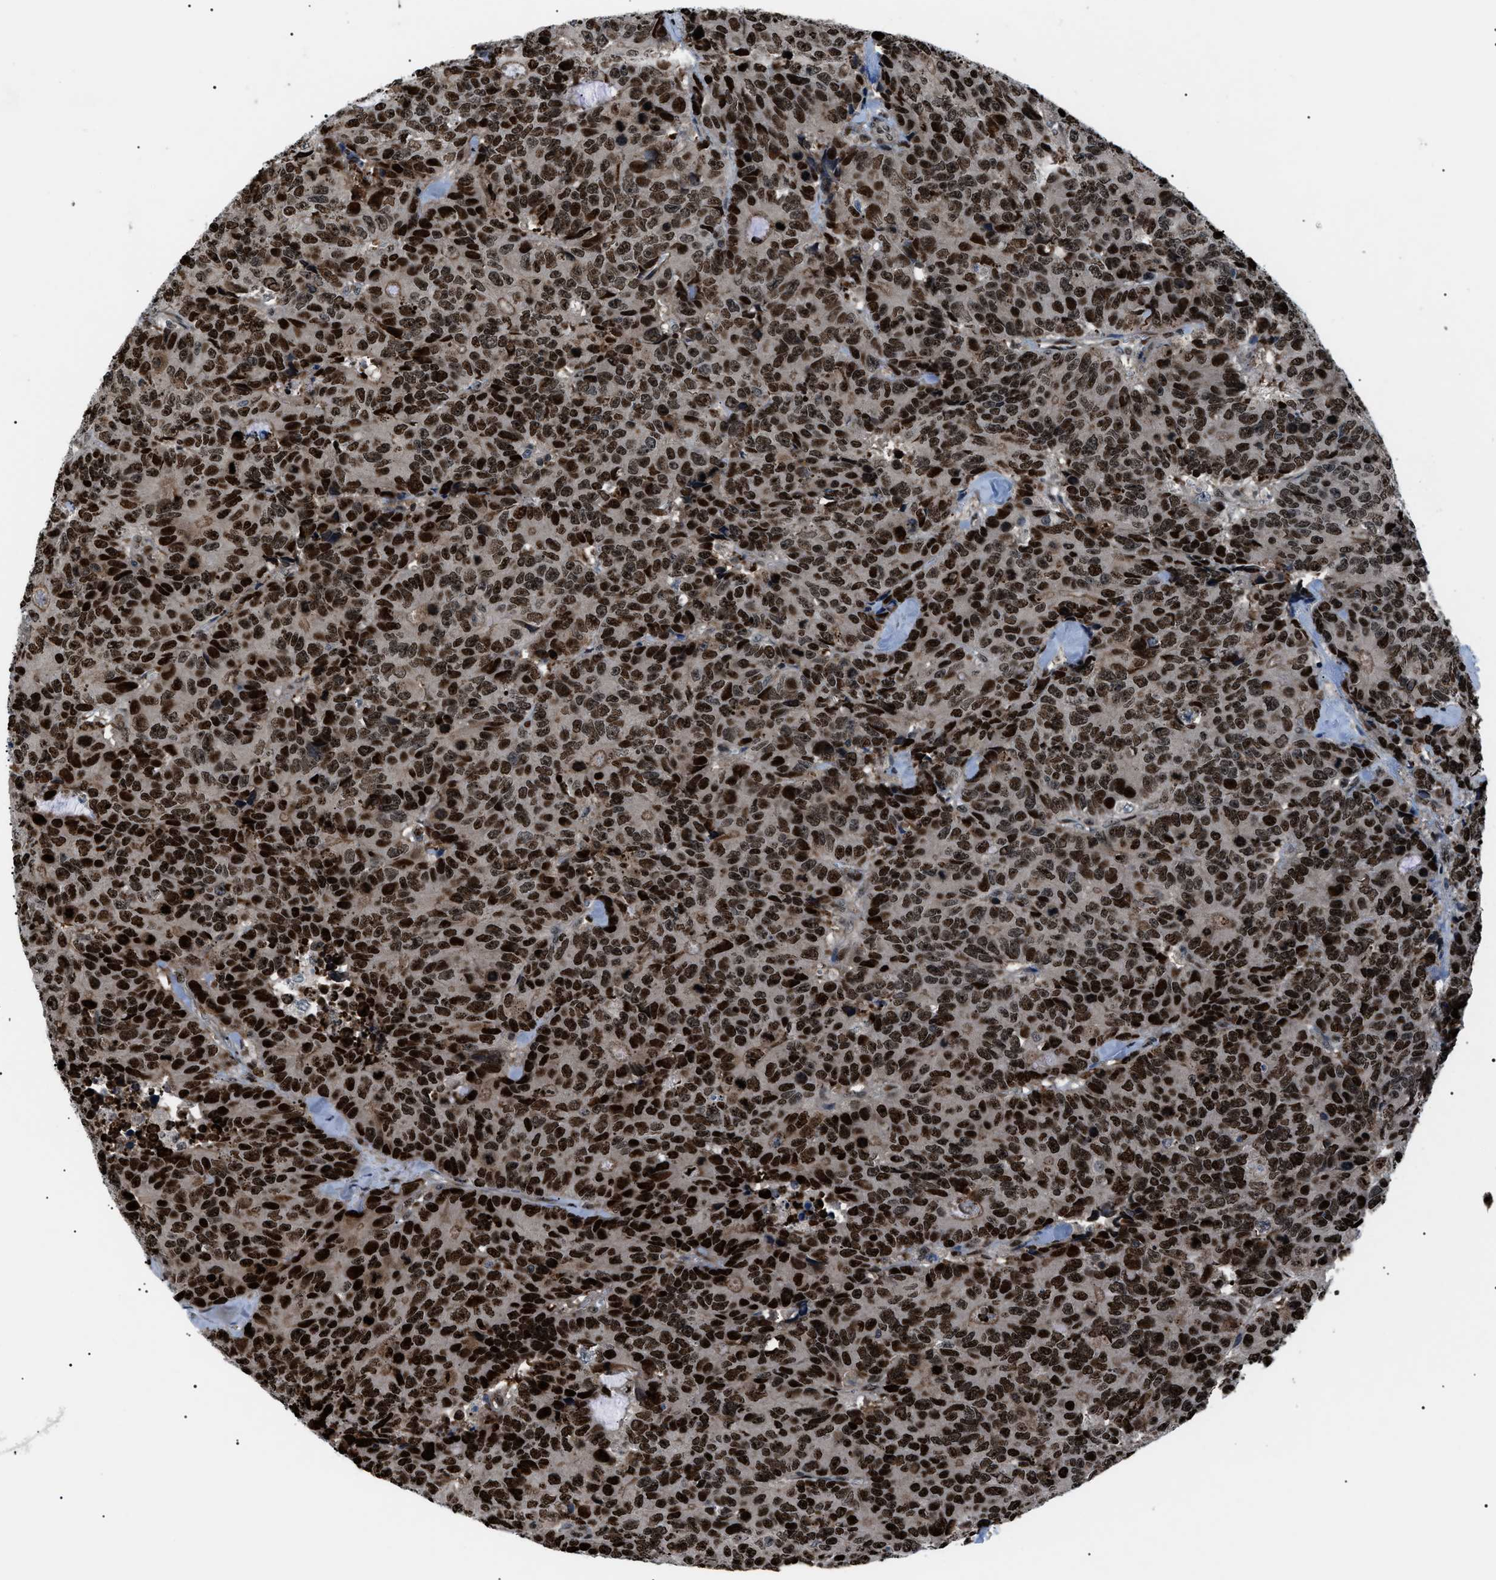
{"staining": {"intensity": "strong", "quantity": ">75%", "location": "nuclear"}, "tissue": "colorectal cancer", "cell_type": "Tumor cells", "image_type": "cancer", "snomed": [{"axis": "morphology", "description": "Adenocarcinoma, NOS"}, {"axis": "topography", "description": "Colon"}], "caption": "Immunohistochemistry (IHC) image of neoplastic tissue: colorectal cancer stained using IHC displays high levels of strong protein expression localized specifically in the nuclear of tumor cells, appearing as a nuclear brown color.", "gene": "PRKX", "patient": {"sex": "female", "age": 86}}